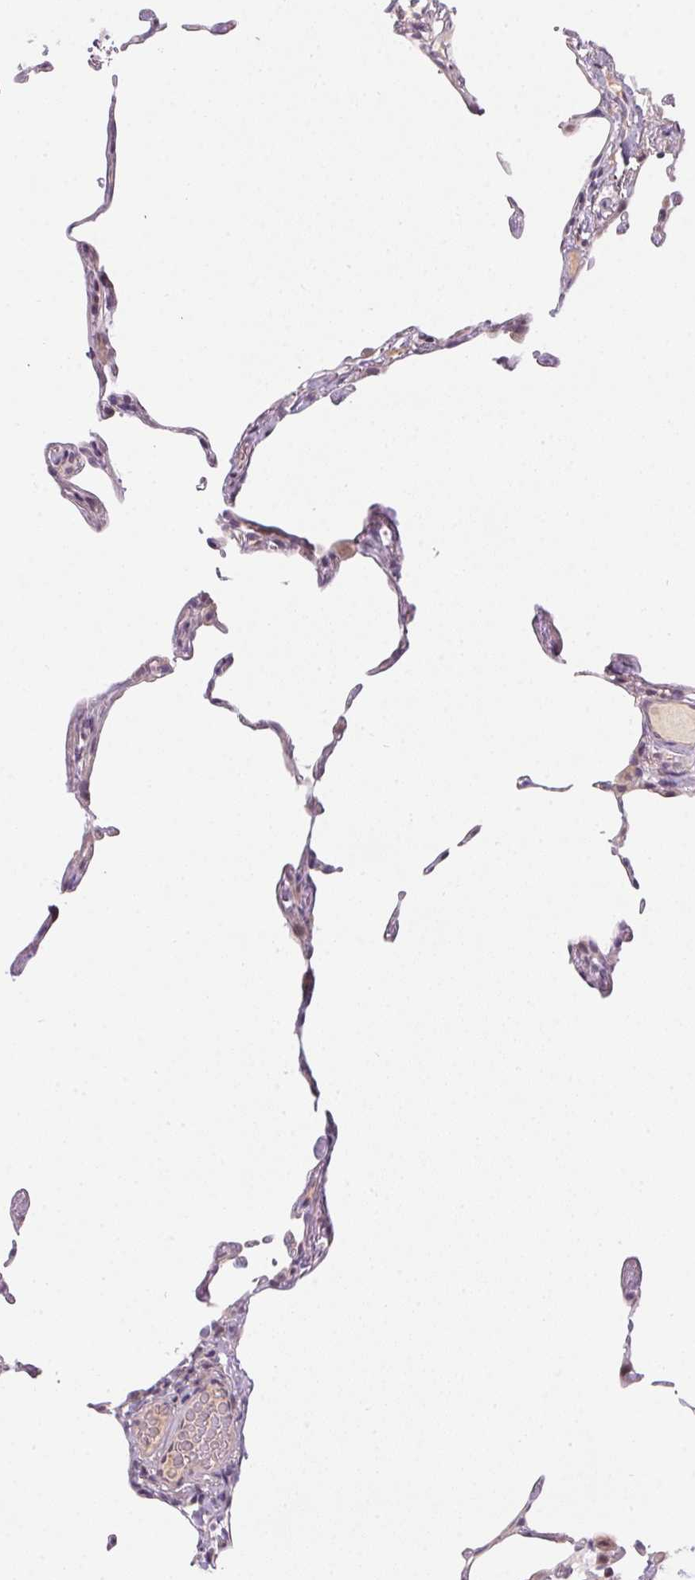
{"staining": {"intensity": "negative", "quantity": "none", "location": "none"}, "tissue": "lung", "cell_type": "Alveolar cells", "image_type": "normal", "snomed": [{"axis": "morphology", "description": "Normal tissue, NOS"}, {"axis": "topography", "description": "Lung"}], "caption": "This image is of benign lung stained with IHC to label a protein in brown with the nuclei are counter-stained blue. There is no expression in alveolar cells.", "gene": "CFAP92", "patient": {"sex": "female", "age": 57}}